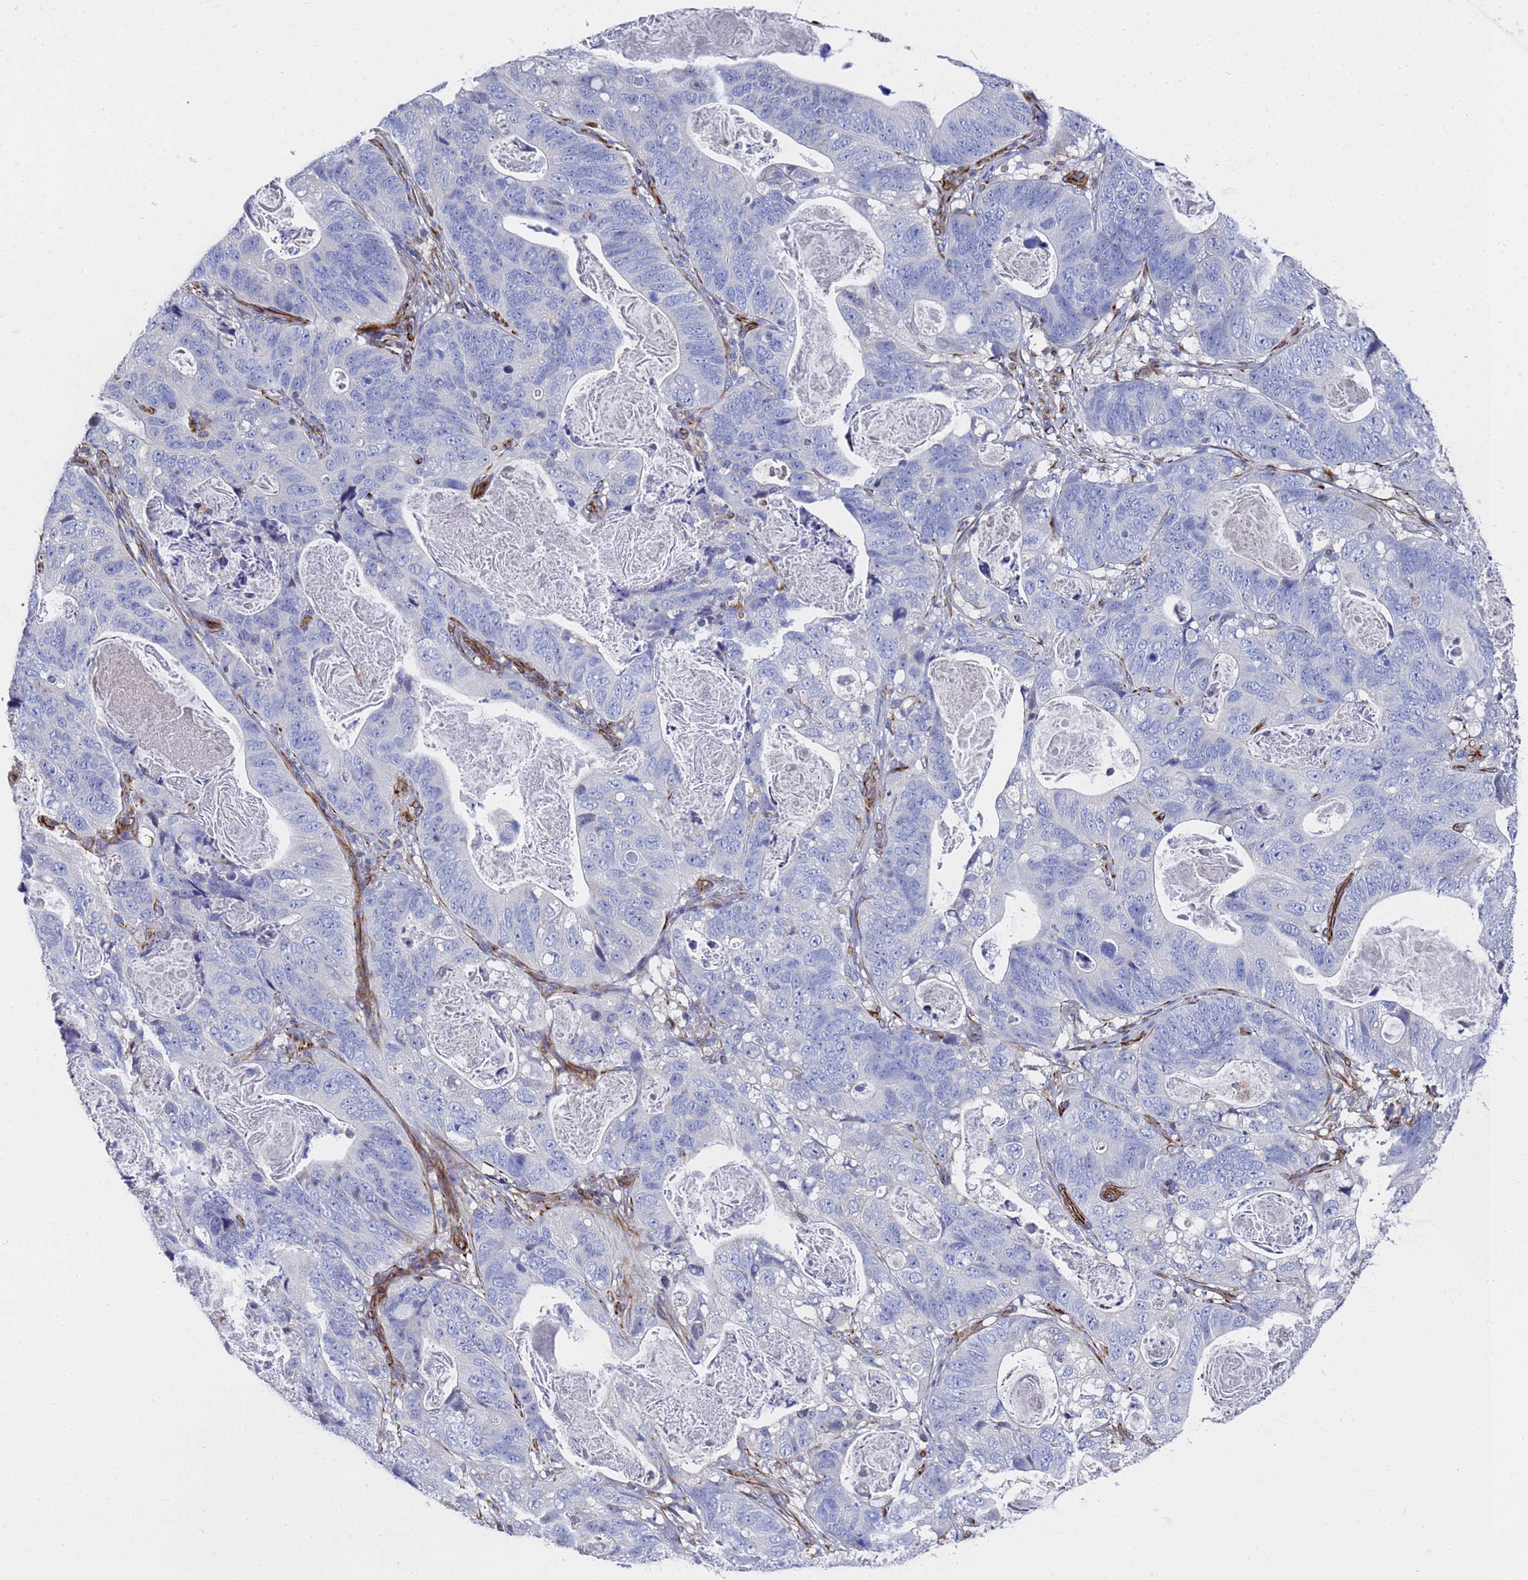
{"staining": {"intensity": "negative", "quantity": "none", "location": "none"}, "tissue": "stomach cancer", "cell_type": "Tumor cells", "image_type": "cancer", "snomed": [{"axis": "morphology", "description": "Normal tissue, NOS"}, {"axis": "morphology", "description": "Adenocarcinoma, NOS"}, {"axis": "topography", "description": "Stomach"}], "caption": "There is no significant expression in tumor cells of stomach cancer (adenocarcinoma).", "gene": "SYT13", "patient": {"sex": "female", "age": 89}}